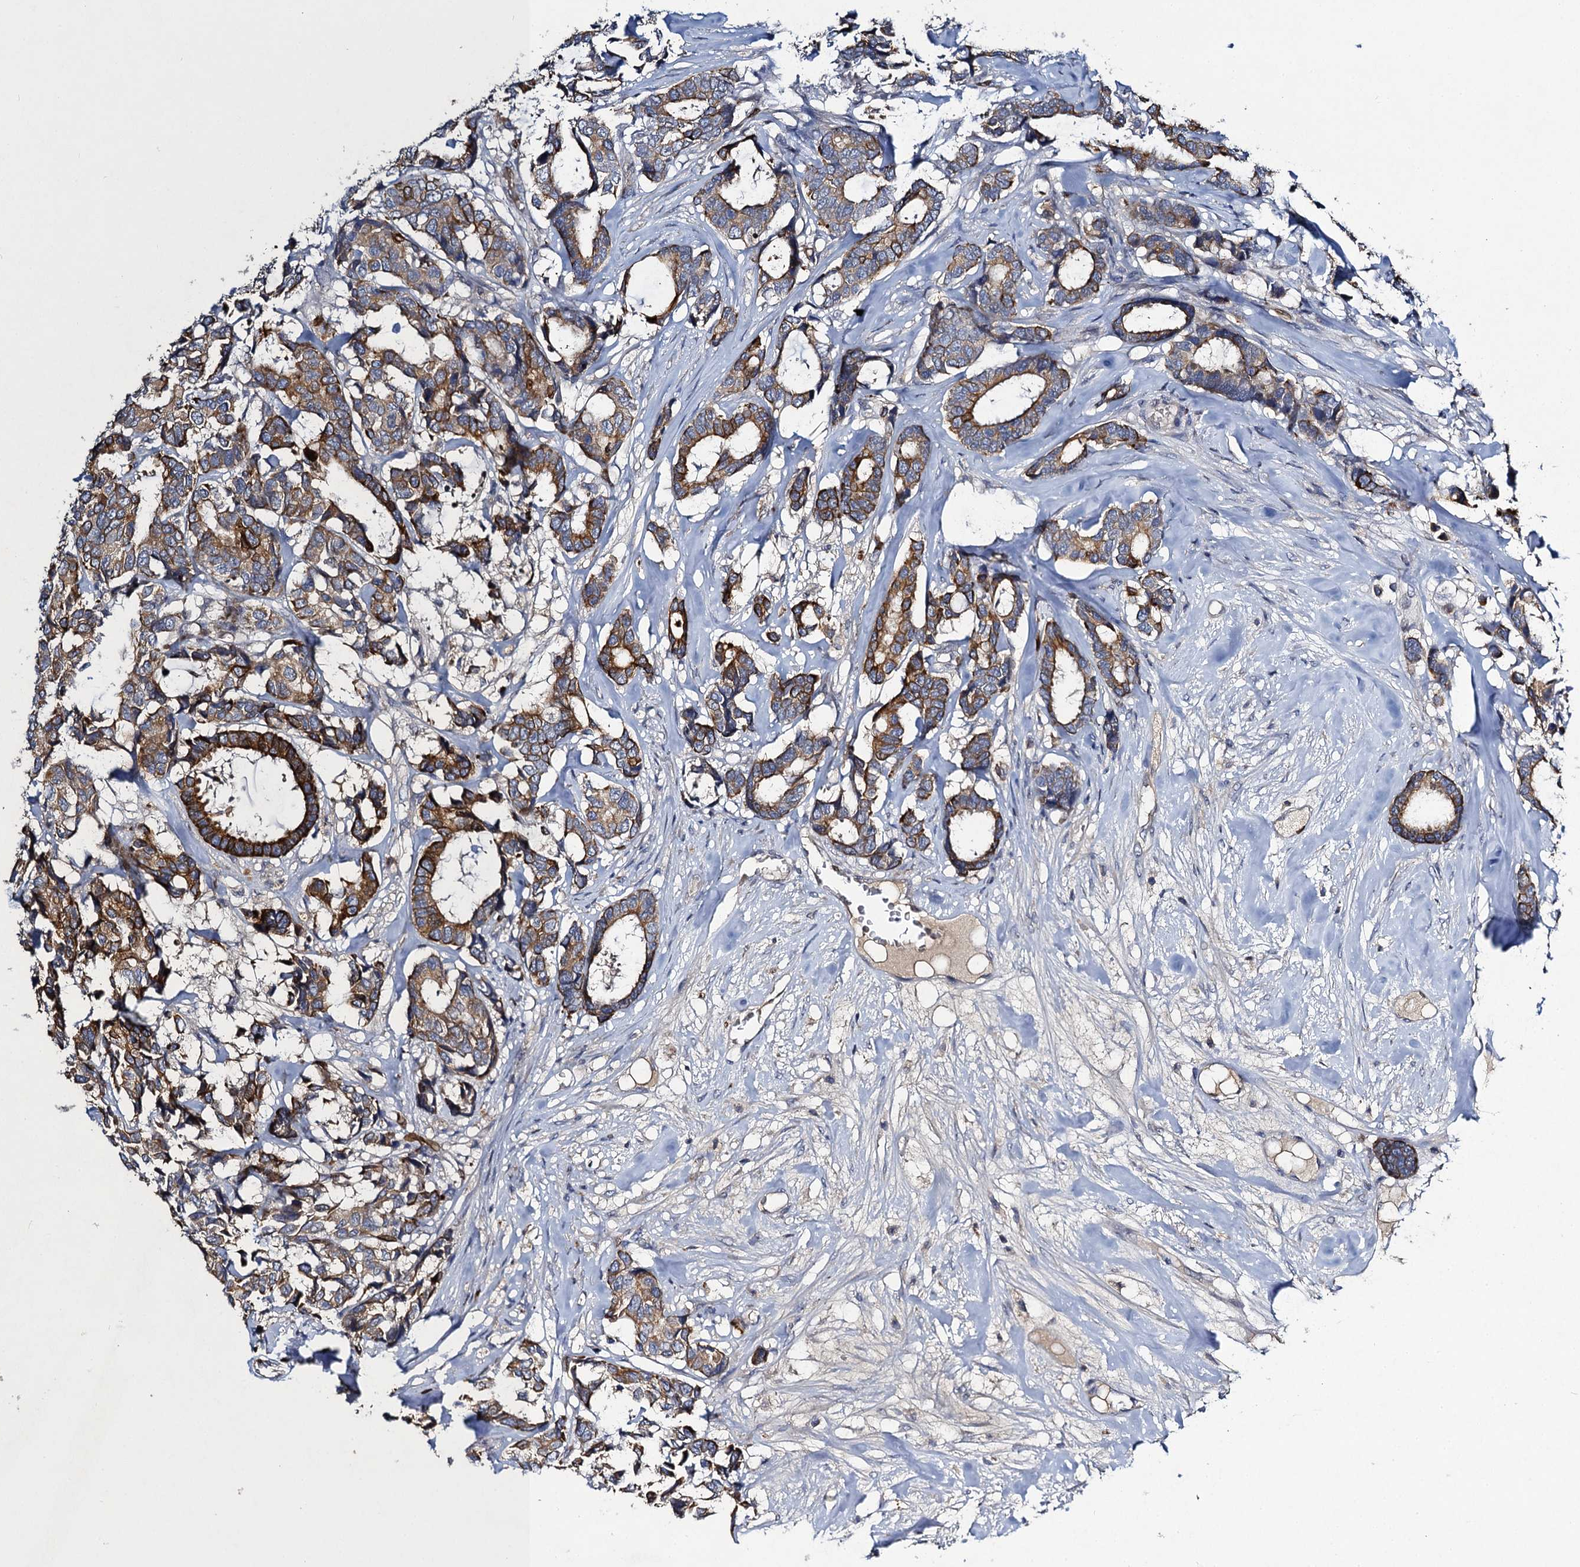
{"staining": {"intensity": "moderate", "quantity": ">75%", "location": "cytoplasmic/membranous"}, "tissue": "breast cancer", "cell_type": "Tumor cells", "image_type": "cancer", "snomed": [{"axis": "morphology", "description": "Duct carcinoma"}, {"axis": "topography", "description": "Breast"}], "caption": "Moderate cytoplasmic/membranous positivity is present in about >75% of tumor cells in breast cancer (infiltrating ductal carcinoma).", "gene": "SLC11A2", "patient": {"sex": "female", "age": 87}}